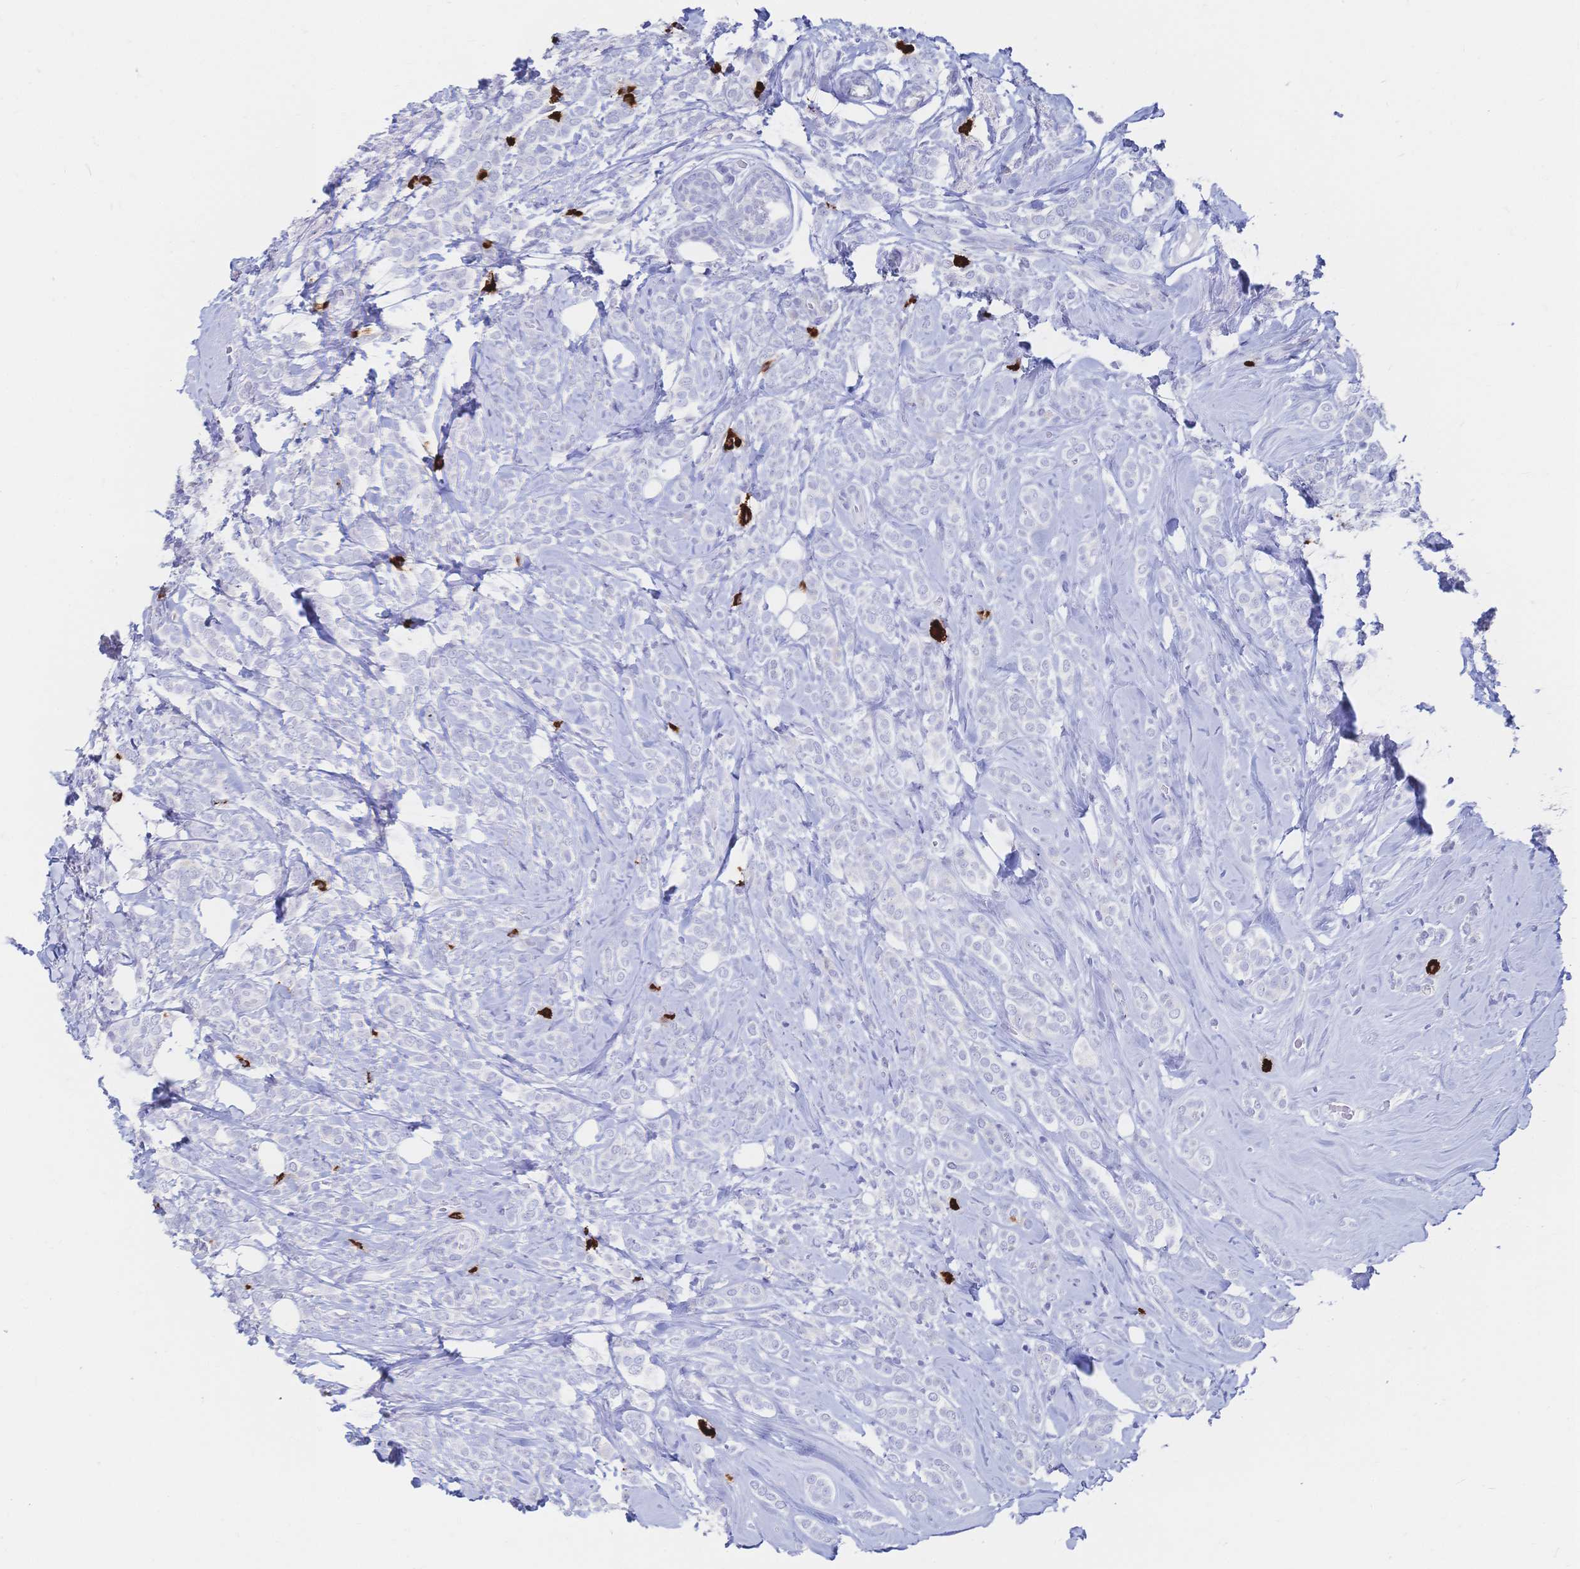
{"staining": {"intensity": "negative", "quantity": "none", "location": "none"}, "tissue": "breast cancer", "cell_type": "Tumor cells", "image_type": "cancer", "snomed": [{"axis": "morphology", "description": "Lobular carcinoma"}, {"axis": "topography", "description": "Breast"}], "caption": "DAB immunohistochemical staining of lobular carcinoma (breast) reveals no significant positivity in tumor cells.", "gene": "IL2RB", "patient": {"sex": "female", "age": 49}}